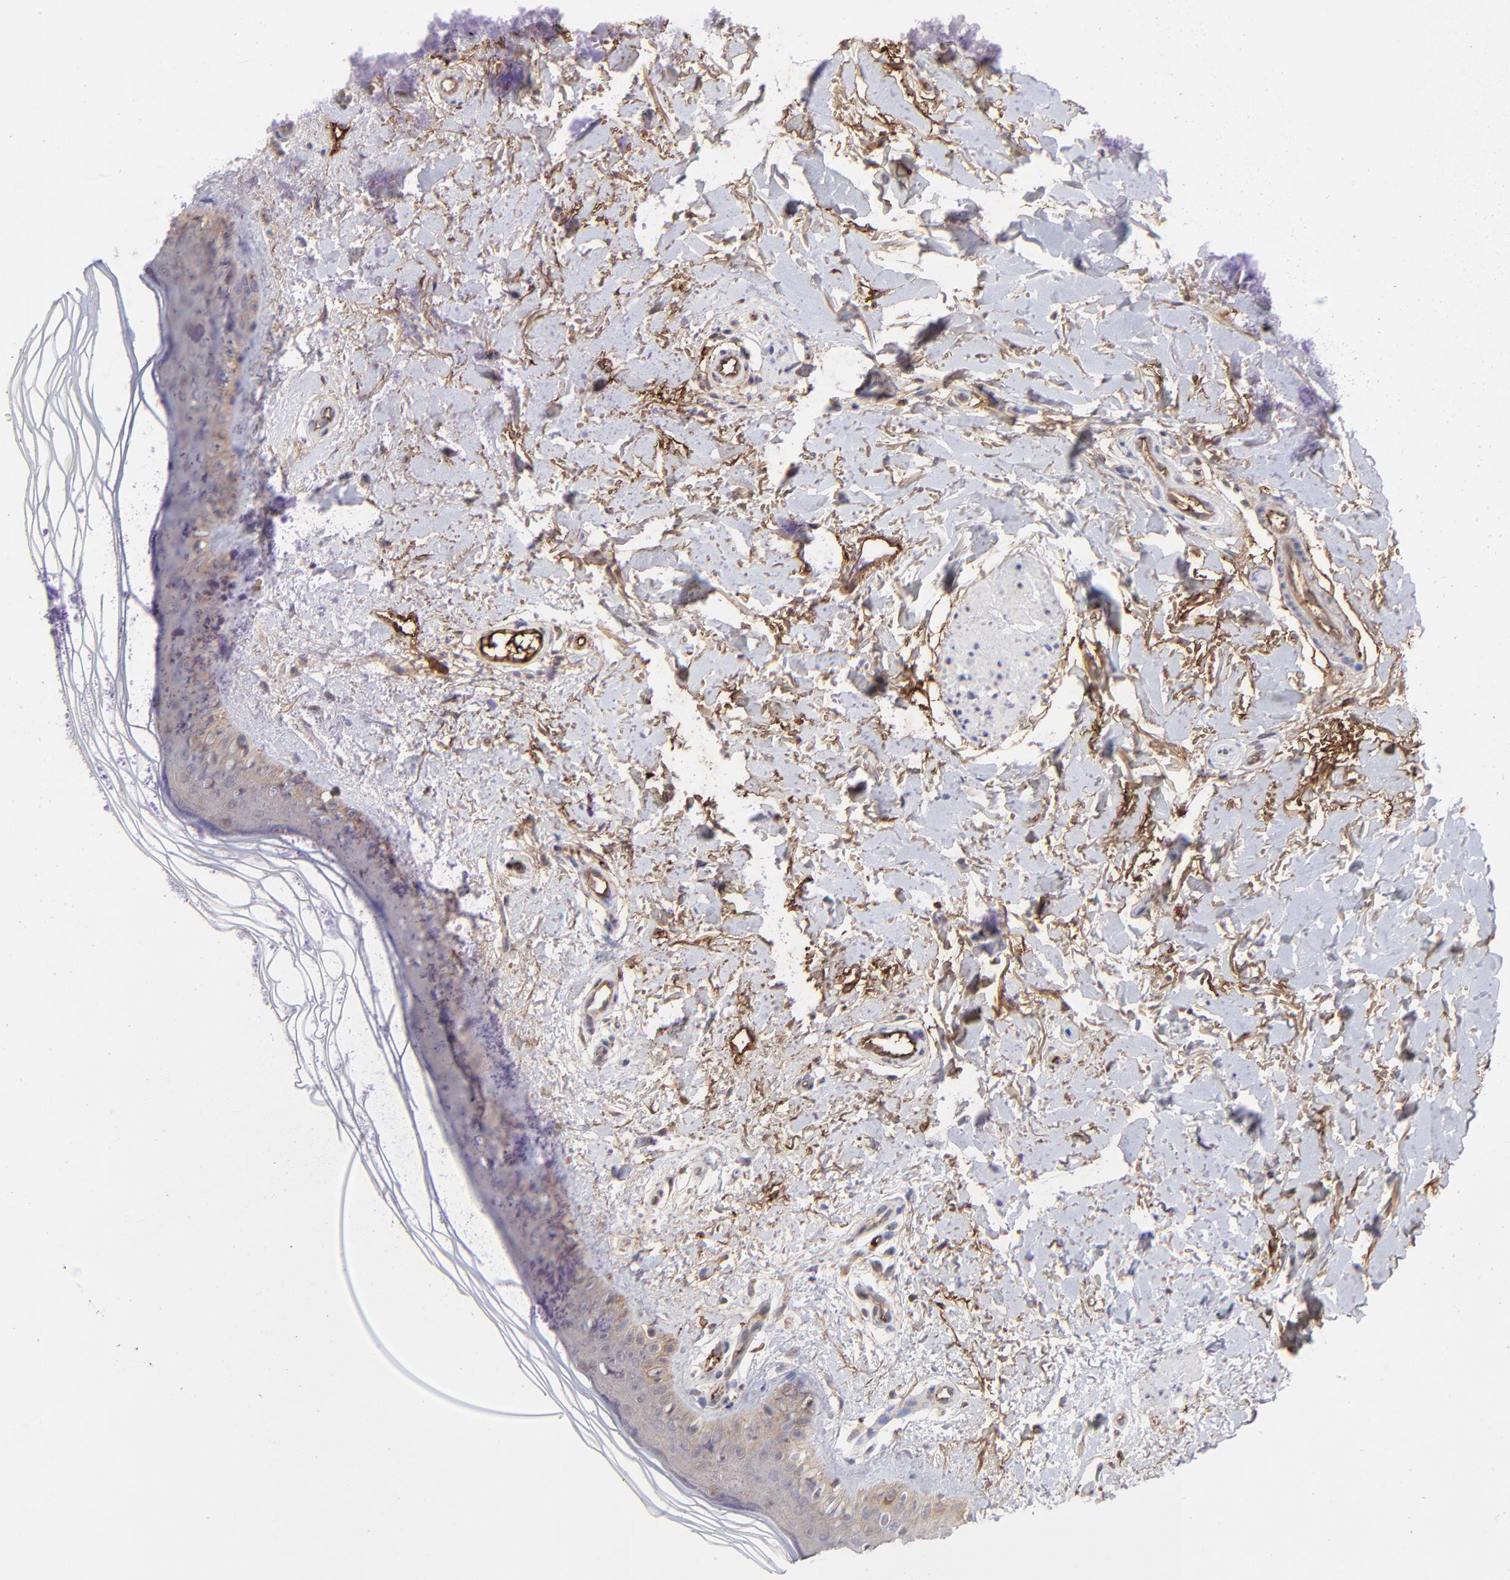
{"staining": {"intensity": "moderate", "quantity": ">75%", "location": "cytoplasmic/membranous"}, "tissue": "skin", "cell_type": "Fibroblasts", "image_type": "normal", "snomed": [{"axis": "morphology", "description": "Normal tissue, NOS"}, {"axis": "topography", "description": "Skin"}], "caption": "An IHC image of benign tissue is shown. Protein staining in brown shows moderate cytoplasmic/membranous positivity in skin within fibroblasts. Nuclei are stained in blue.", "gene": "PSMD14", "patient": {"sex": "female", "age": 19}}